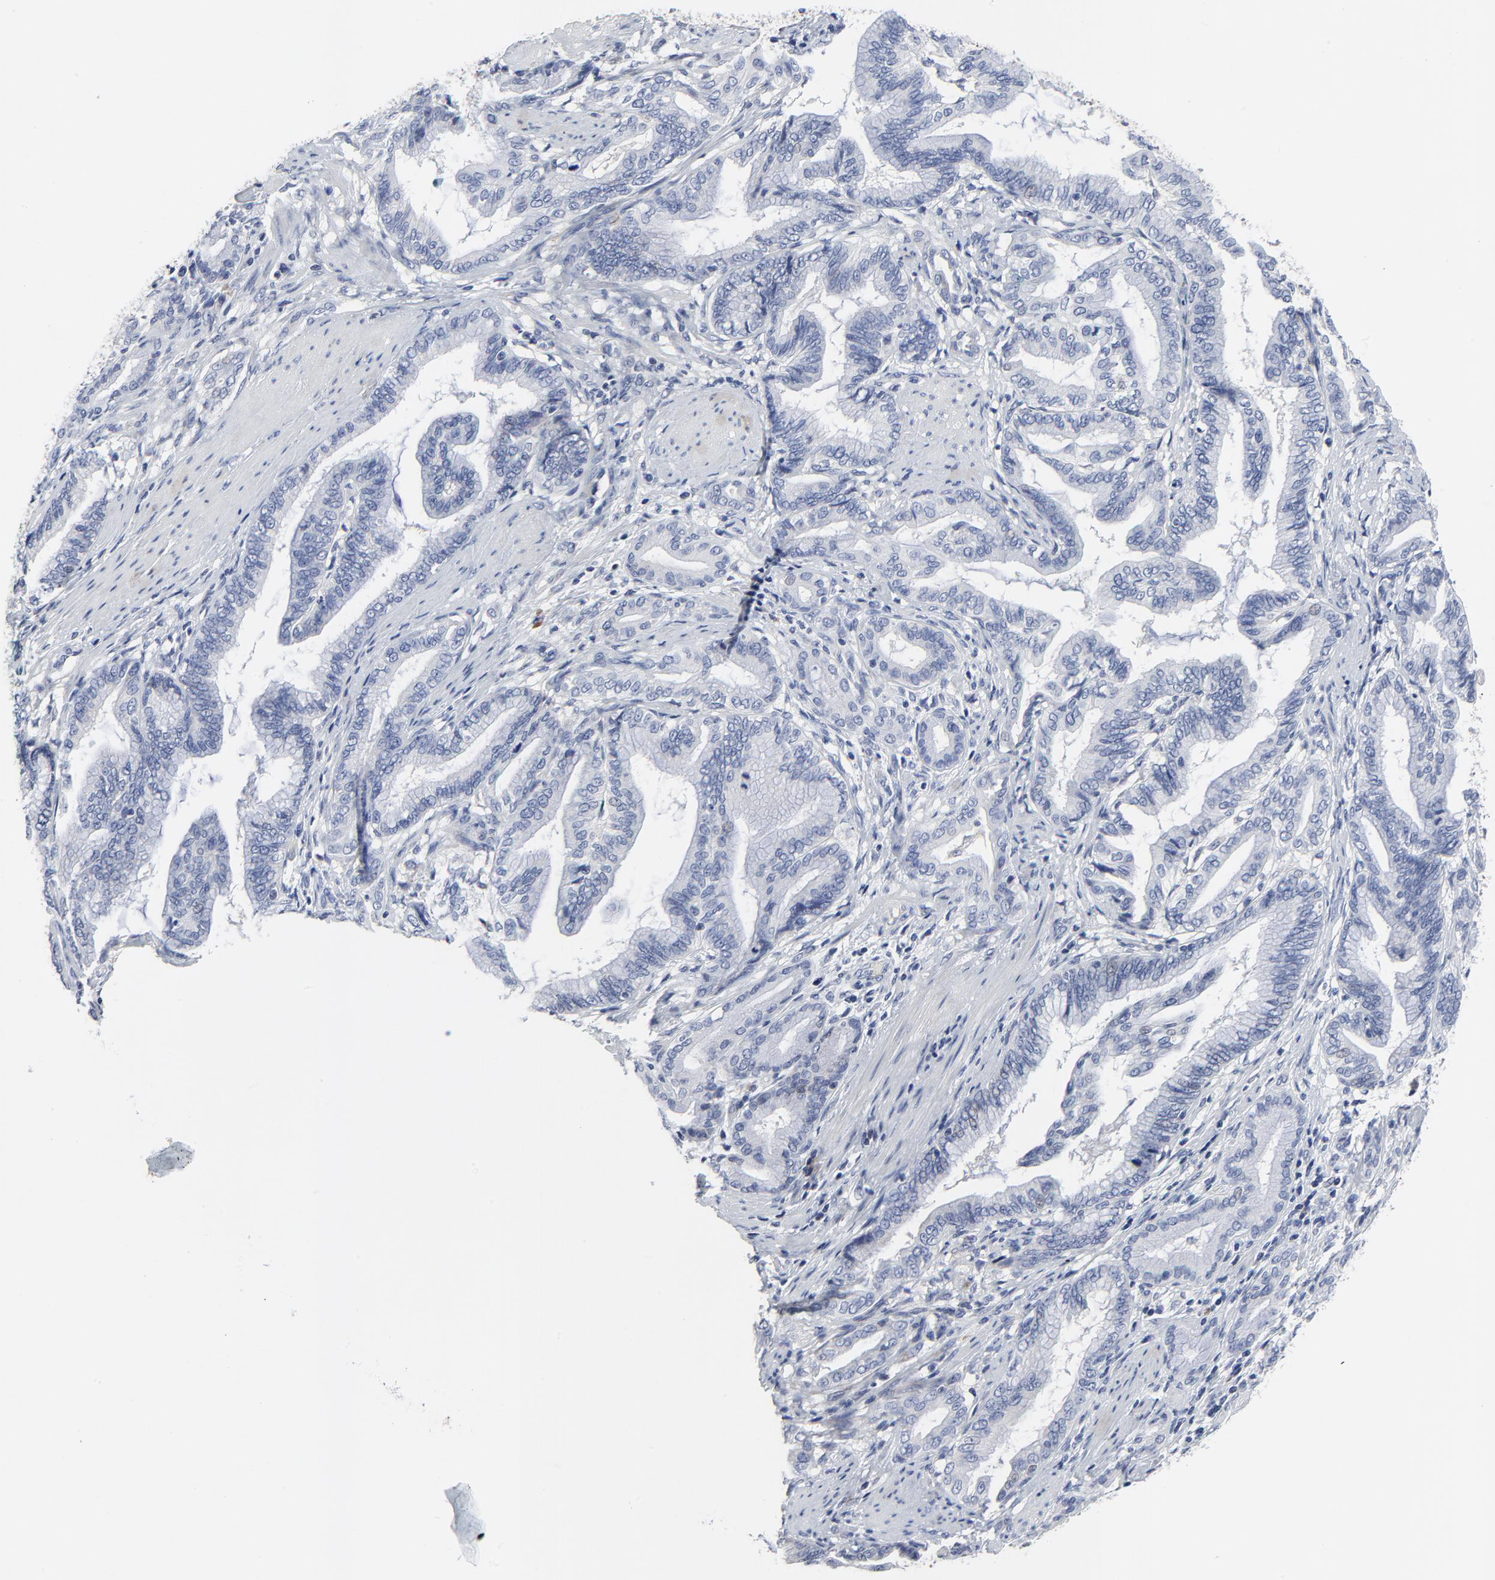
{"staining": {"intensity": "negative", "quantity": "none", "location": "none"}, "tissue": "pancreatic cancer", "cell_type": "Tumor cells", "image_type": "cancer", "snomed": [{"axis": "morphology", "description": "Adenocarcinoma, NOS"}, {"axis": "topography", "description": "Pancreas"}], "caption": "Protein analysis of adenocarcinoma (pancreatic) shows no significant staining in tumor cells.", "gene": "NLGN3", "patient": {"sex": "female", "age": 64}}